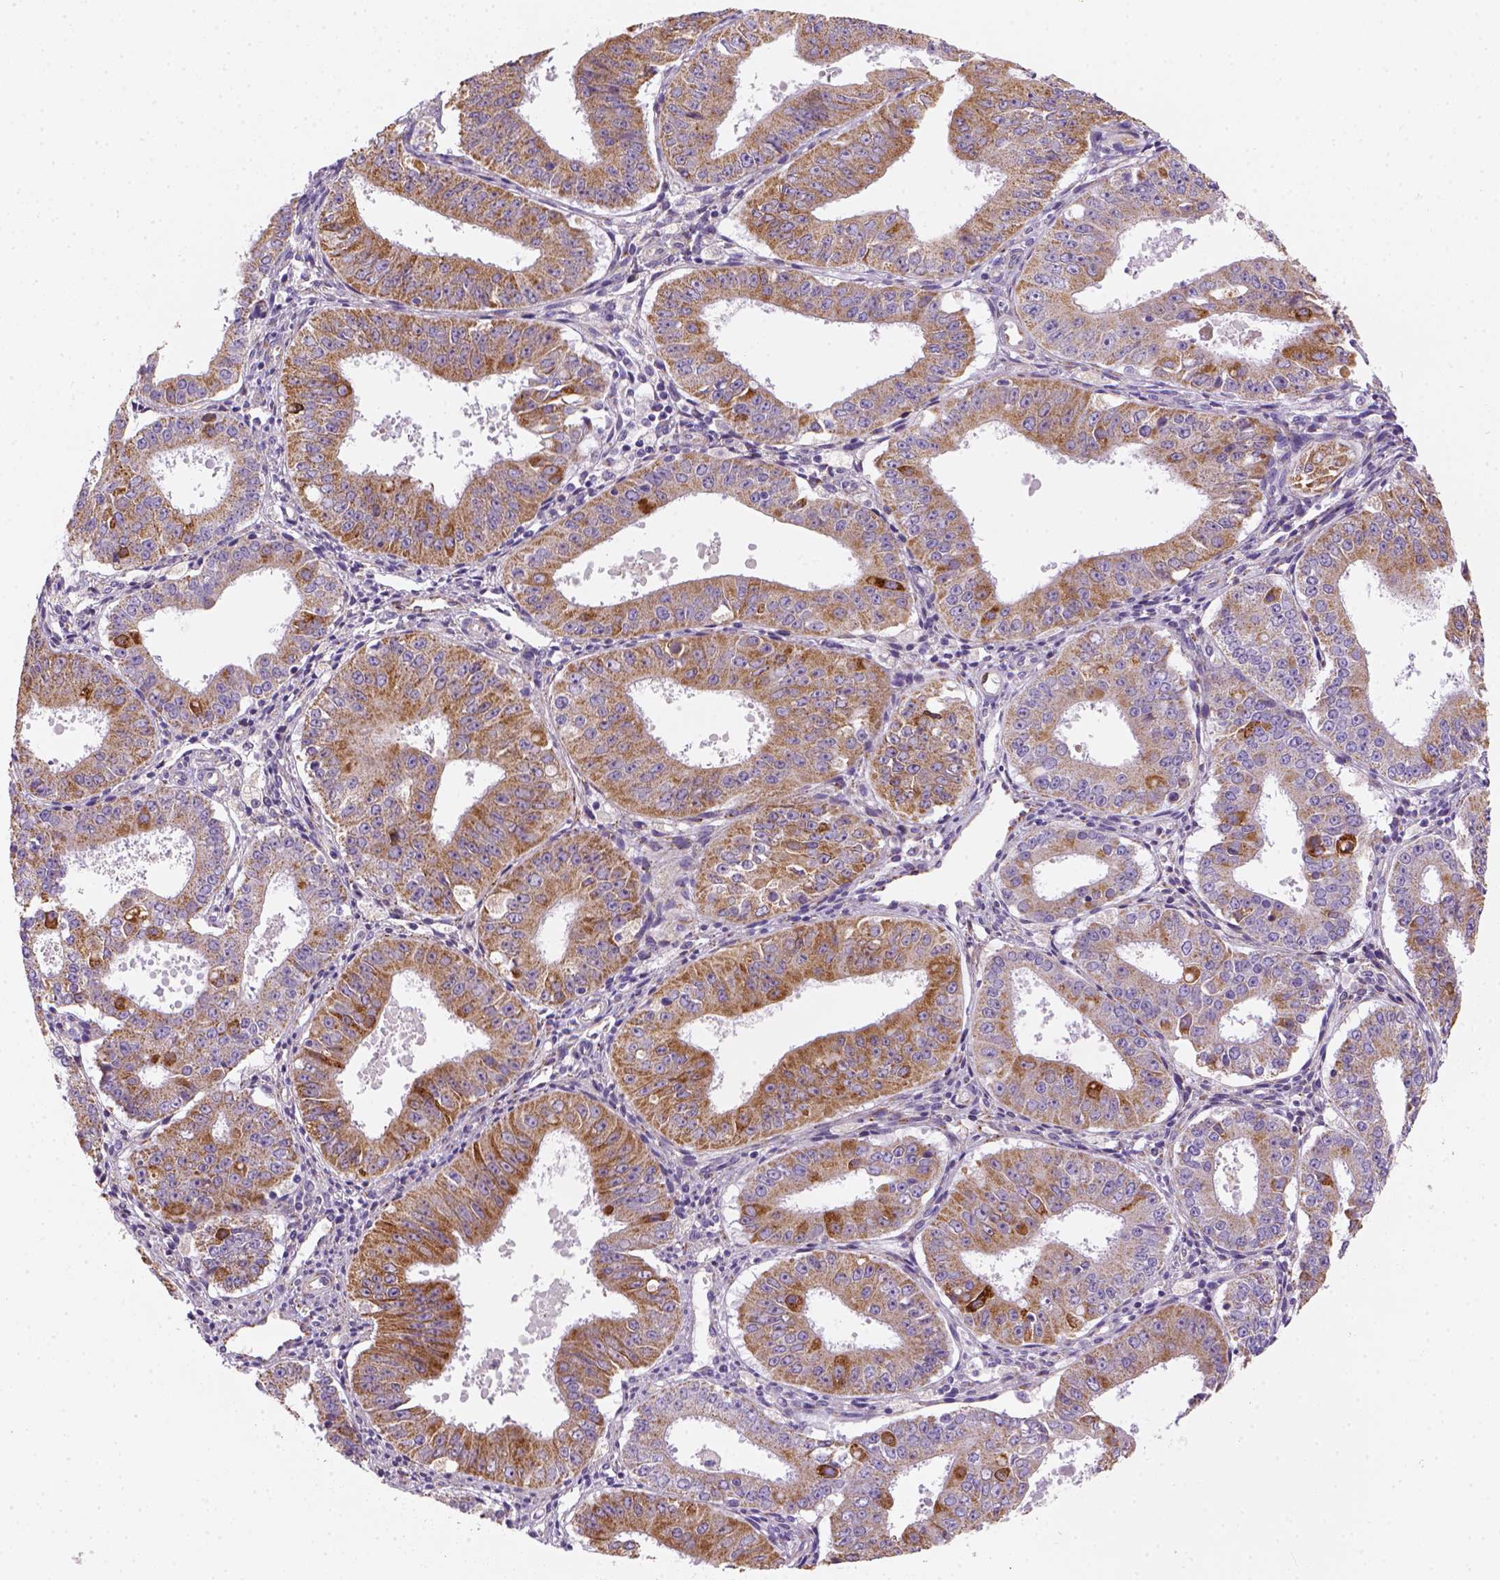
{"staining": {"intensity": "moderate", "quantity": ">75%", "location": "cytoplasmic/membranous"}, "tissue": "ovarian cancer", "cell_type": "Tumor cells", "image_type": "cancer", "snomed": [{"axis": "morphology", "description": "Carcinoma, endometroid"}, {"axis": "topography", "description": "Ovary"}], "caption": "Moderate cytoplasmic/membranous expression is present in approximately >75% of tumor cells in endometroid carcinoma (ovarian).", "gene": "CES2", "patient": {"sex": "female", "age": 42}}